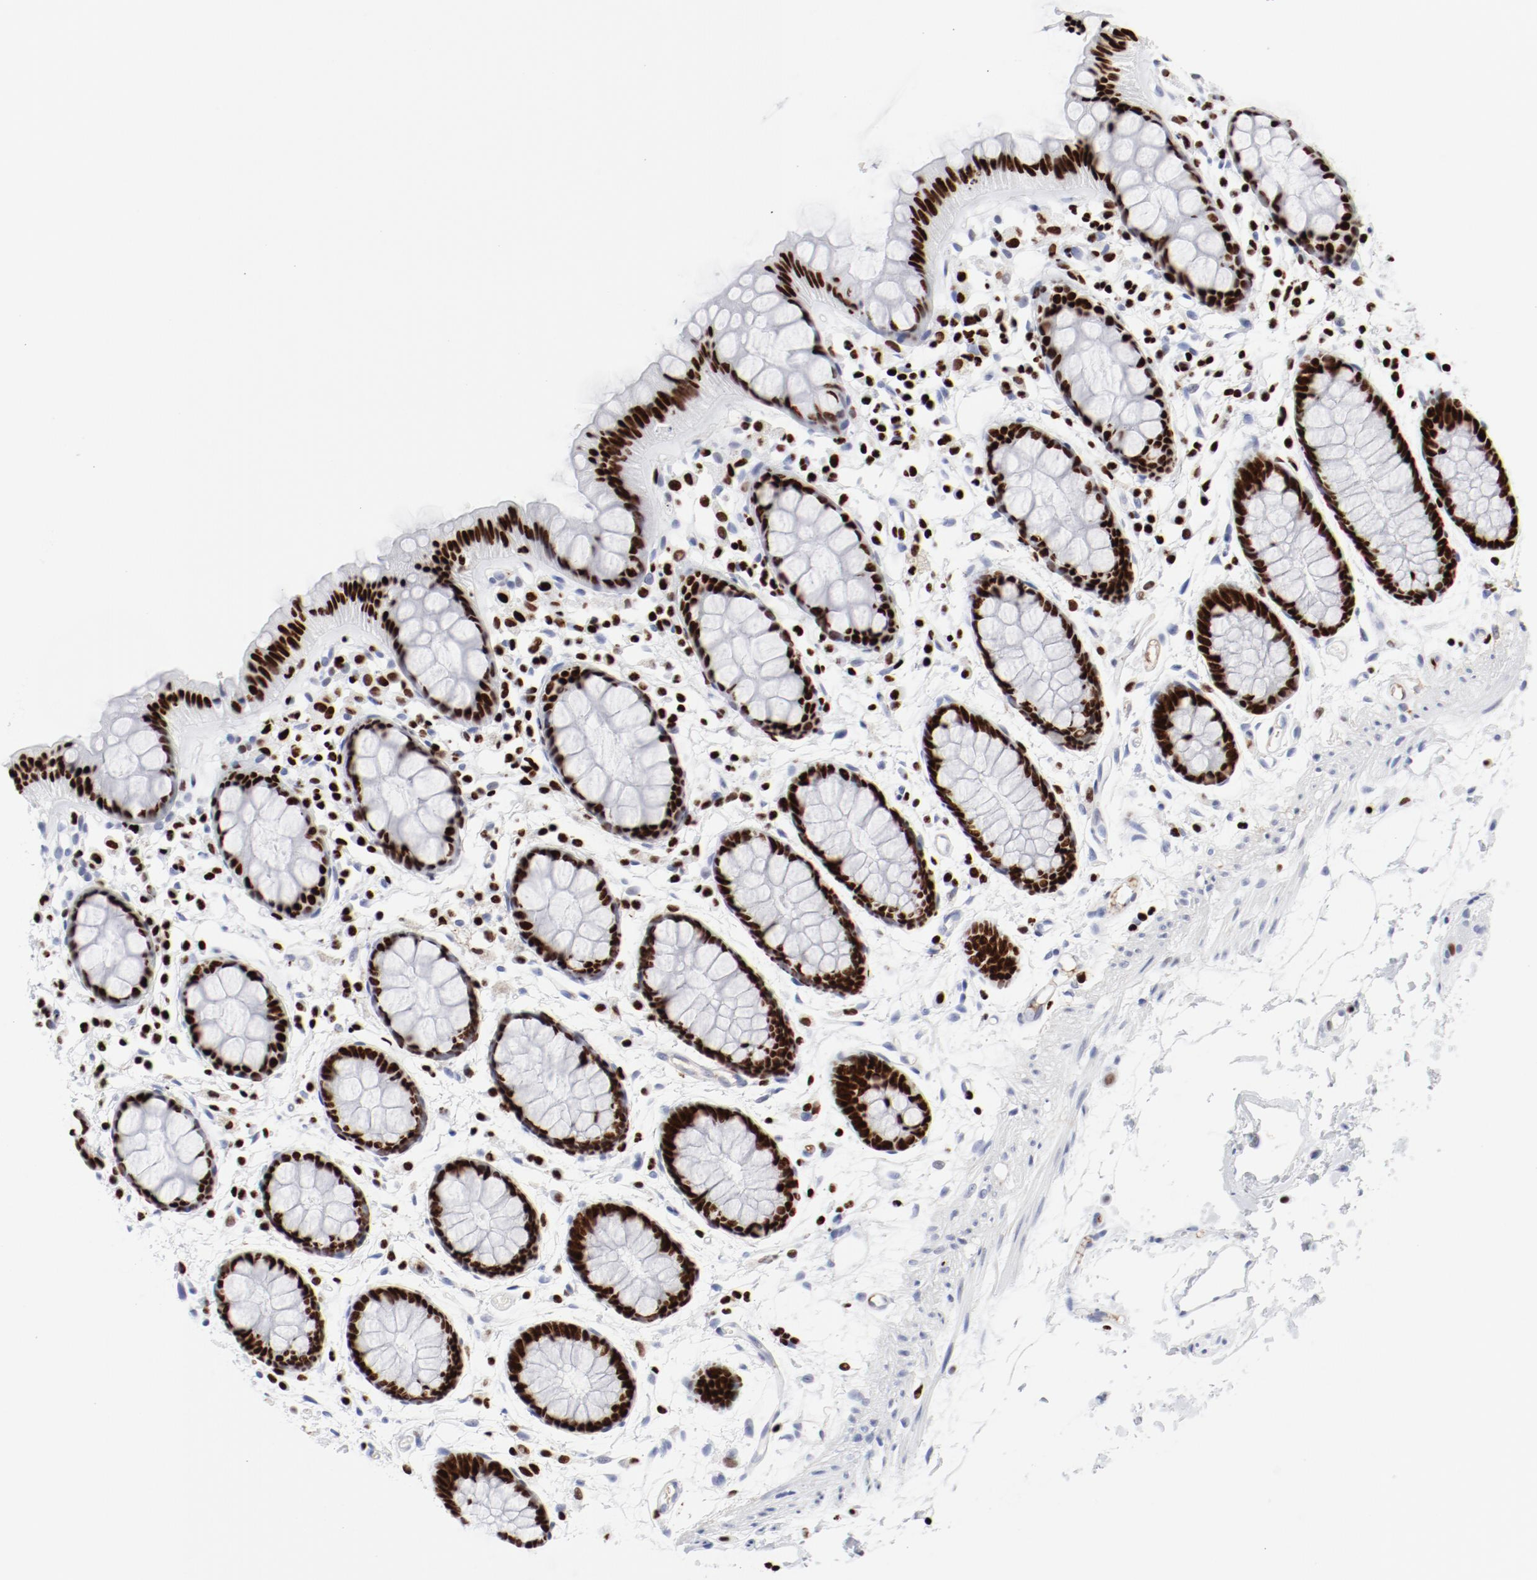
{"staining": {"intensity": "strong", "quantity": ">75%", "location": "nuclear"}, "tissue": "rectum", "cell_type": "Glandular cells", "image_type": "normal", "snomed": [{"axis": "morphology", "description": "Normal tissue, NOS"}, {"axis": "topography", "description": "Rectum"}], "caption": "Rectum was stained to show a protein in brown. There is high levels of strong nuclear positivity in approximately >75% of glandular cells. The staining was performed using DAB (3,3'-diaminobenzidine) to visualize the protein expression in brown, while the nuclei were stained in blue with hematoxylin (Magnification: 20x).", "gene": "SMARCC2", "patient": {"sex": "female", "age": 66}}